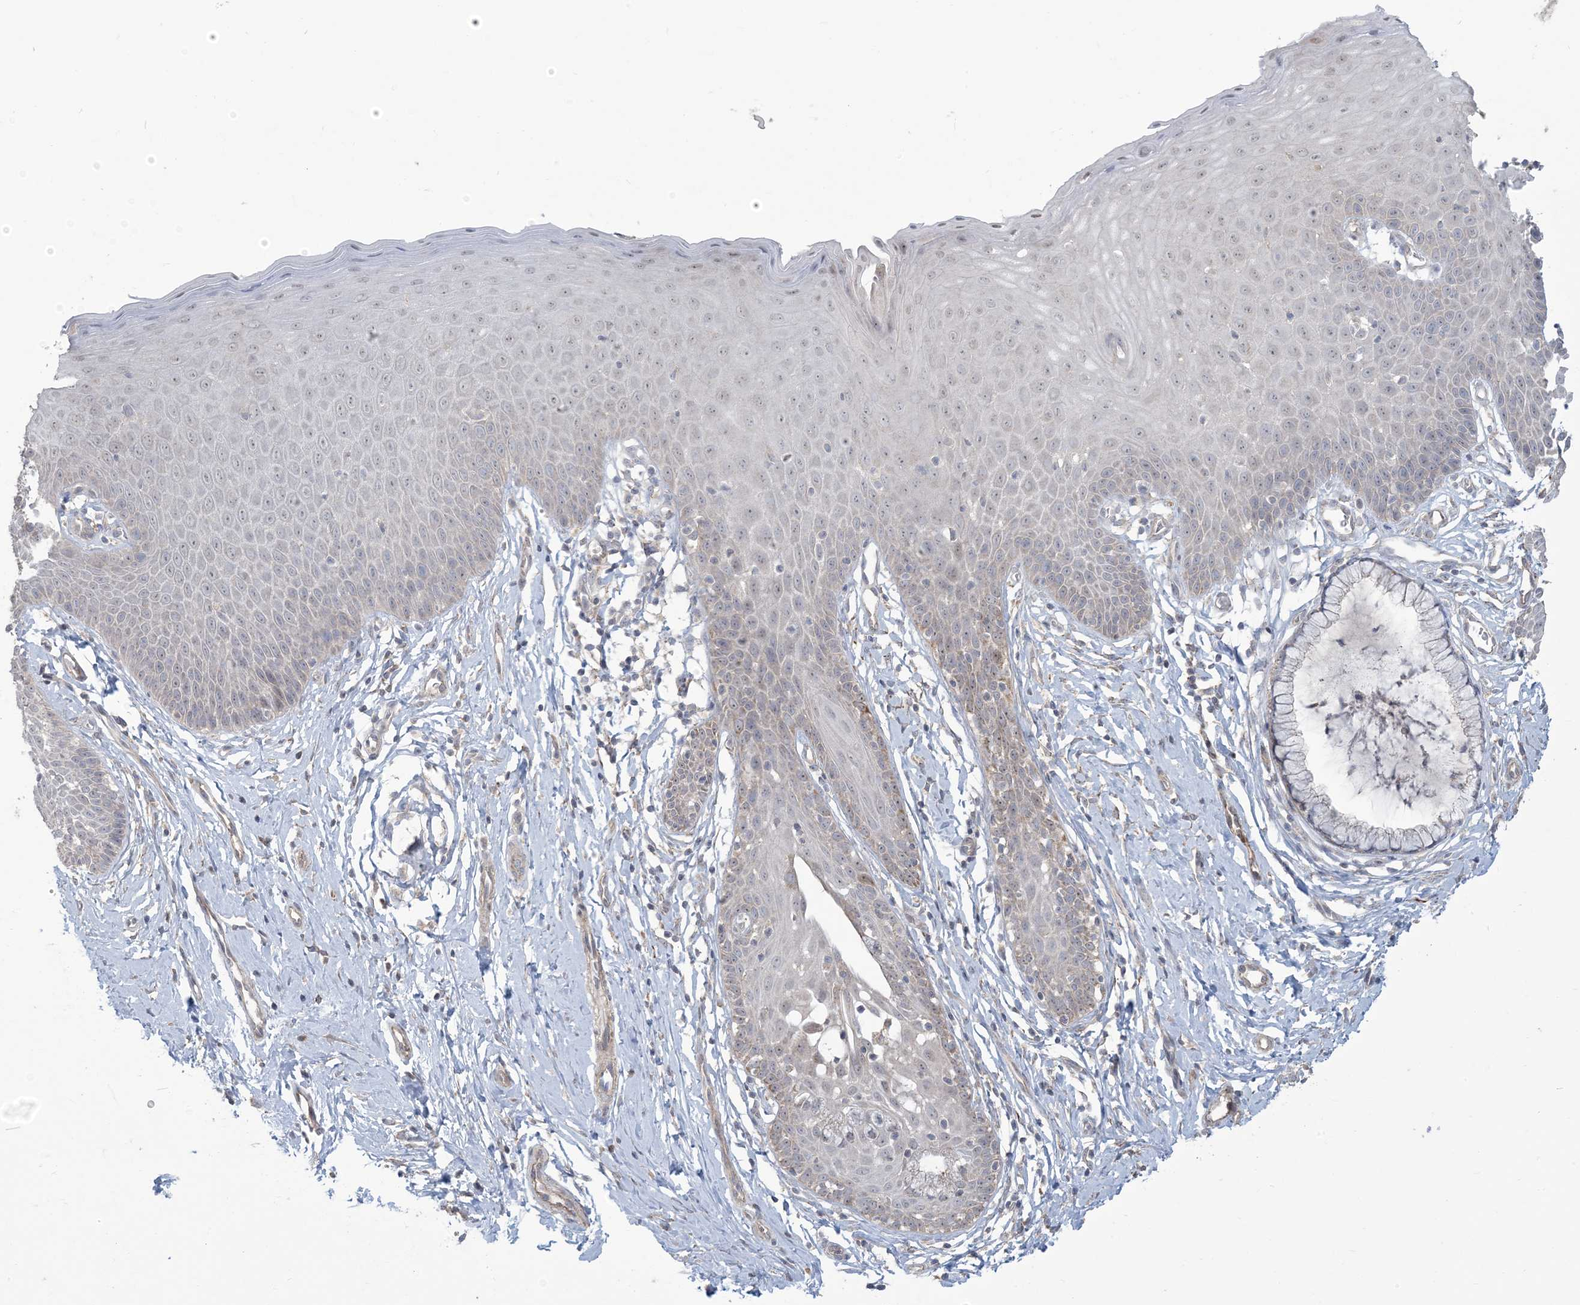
{"staining": {"intensity": "negative", "quantity": "none", "location": "none"}, "tissue": "cervix", "cell_type": "Squamous epithelial cells", "image_type": "normal", "snomed": [{"axis": "morphology", "description": "Normal tissue, NOS"}, {"axis": "topography", "description": "Cervix"}], "caption": "Immunohistochemical staining of normal cervix exhibits no significant expression in squamous epithelial cells.", "gene": "KLHL18", "patient": {"sex": "female", "age": 36}}